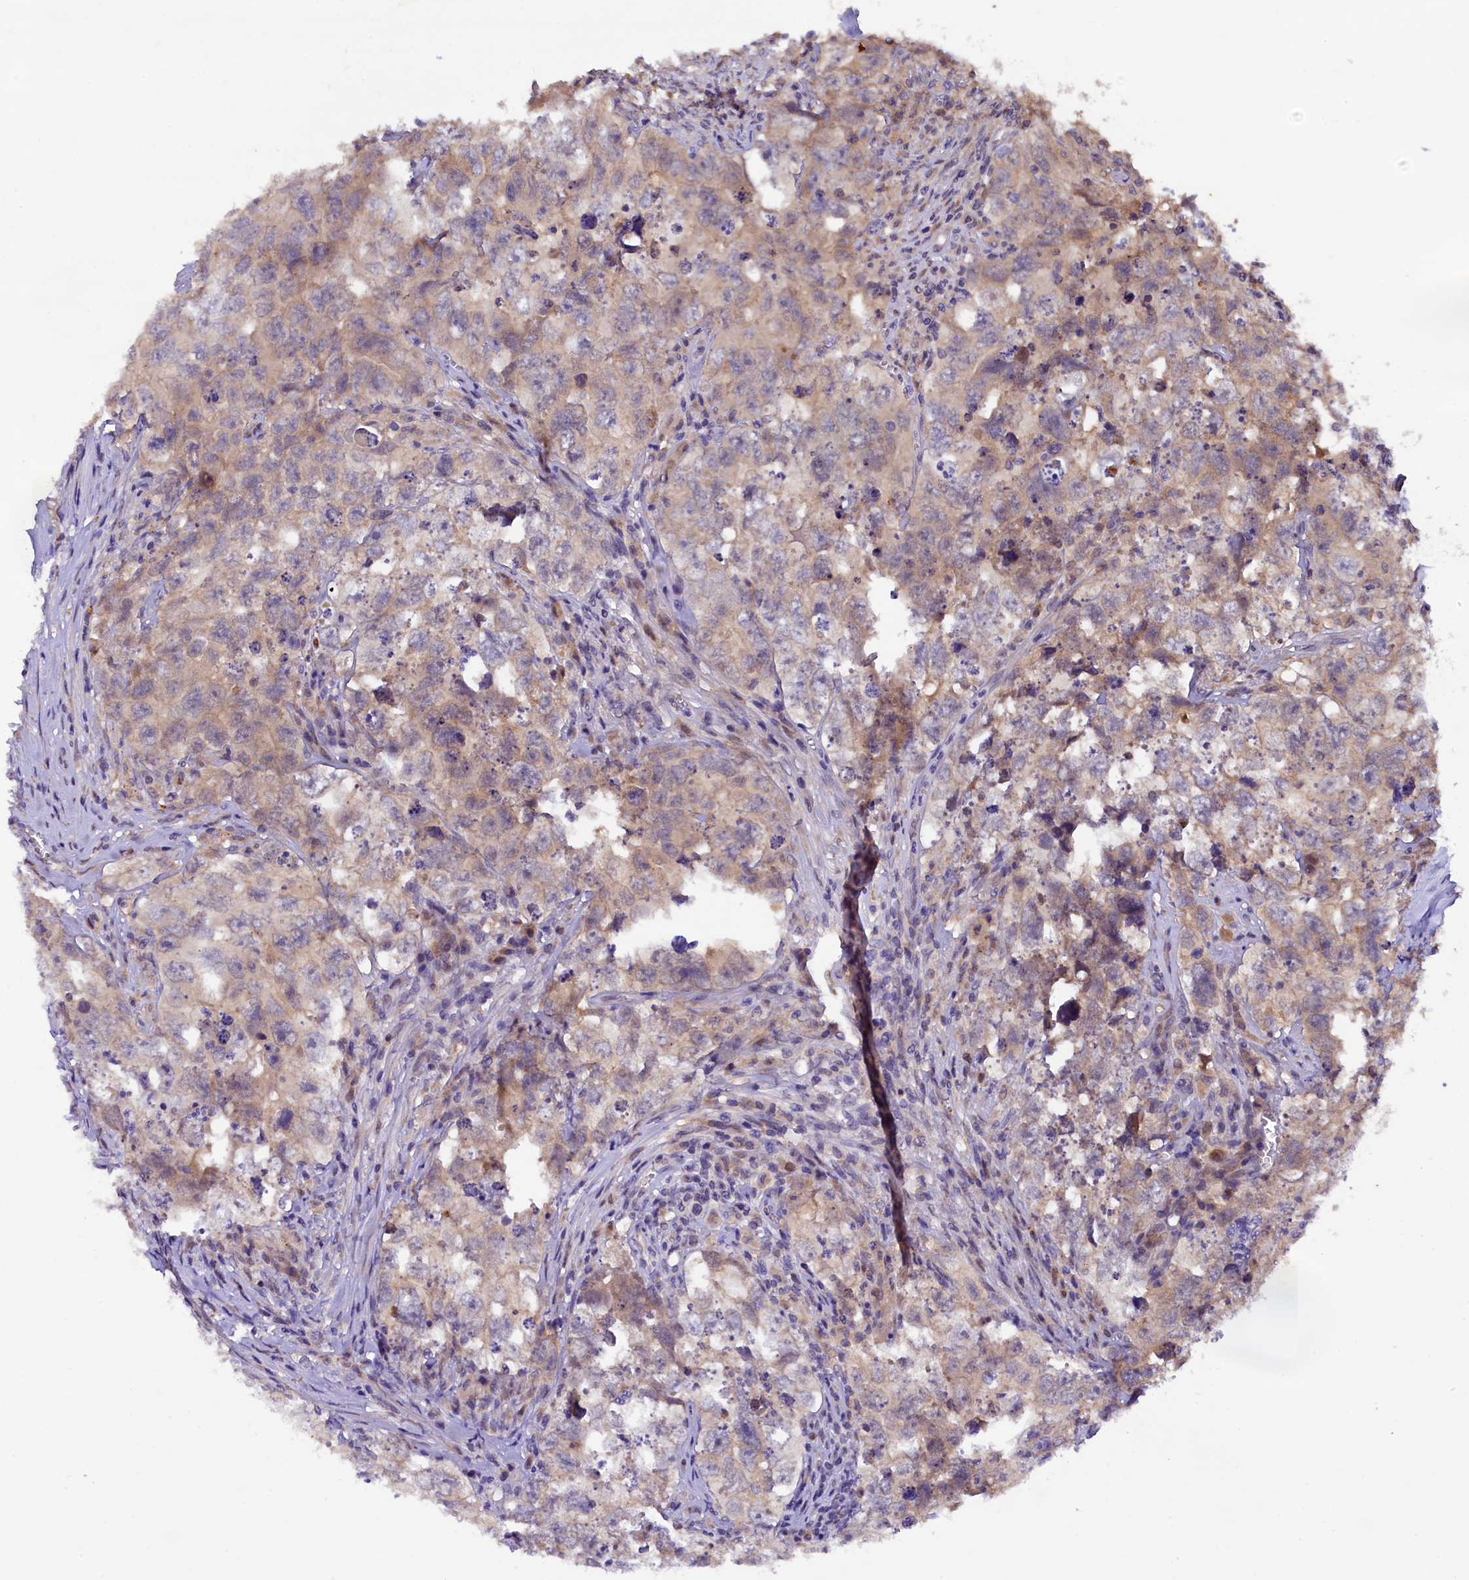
{"staining": {"intensity": "weak", "quantity": "25%-75%", "location": "cytoplasmic/membranous"}, "tissue": "testis cancer", "cell_type": "Tumor cells", "image_type": "cancer", "snomed": [{"axis": "morphology", "description": "Seminoma, NOS"}, {"axis": "morphology", "description": "Carcinoma, Embryonal, NOS"}, {"axis": "topography", "description": "Testis"}], "caption": "Testis embryonal carcinoma stained for a protein exhibits weak cytoplasmic/membranous positivity in tumor cells. The protein is stained brown, and the nuclei are stained in blue (DAB (3,3'-diaminobenzidine) IHC with brightfield microscopy, high magnification).", "gene": "PLXNB1", "patient": {"sex": "male", "age": 43}}